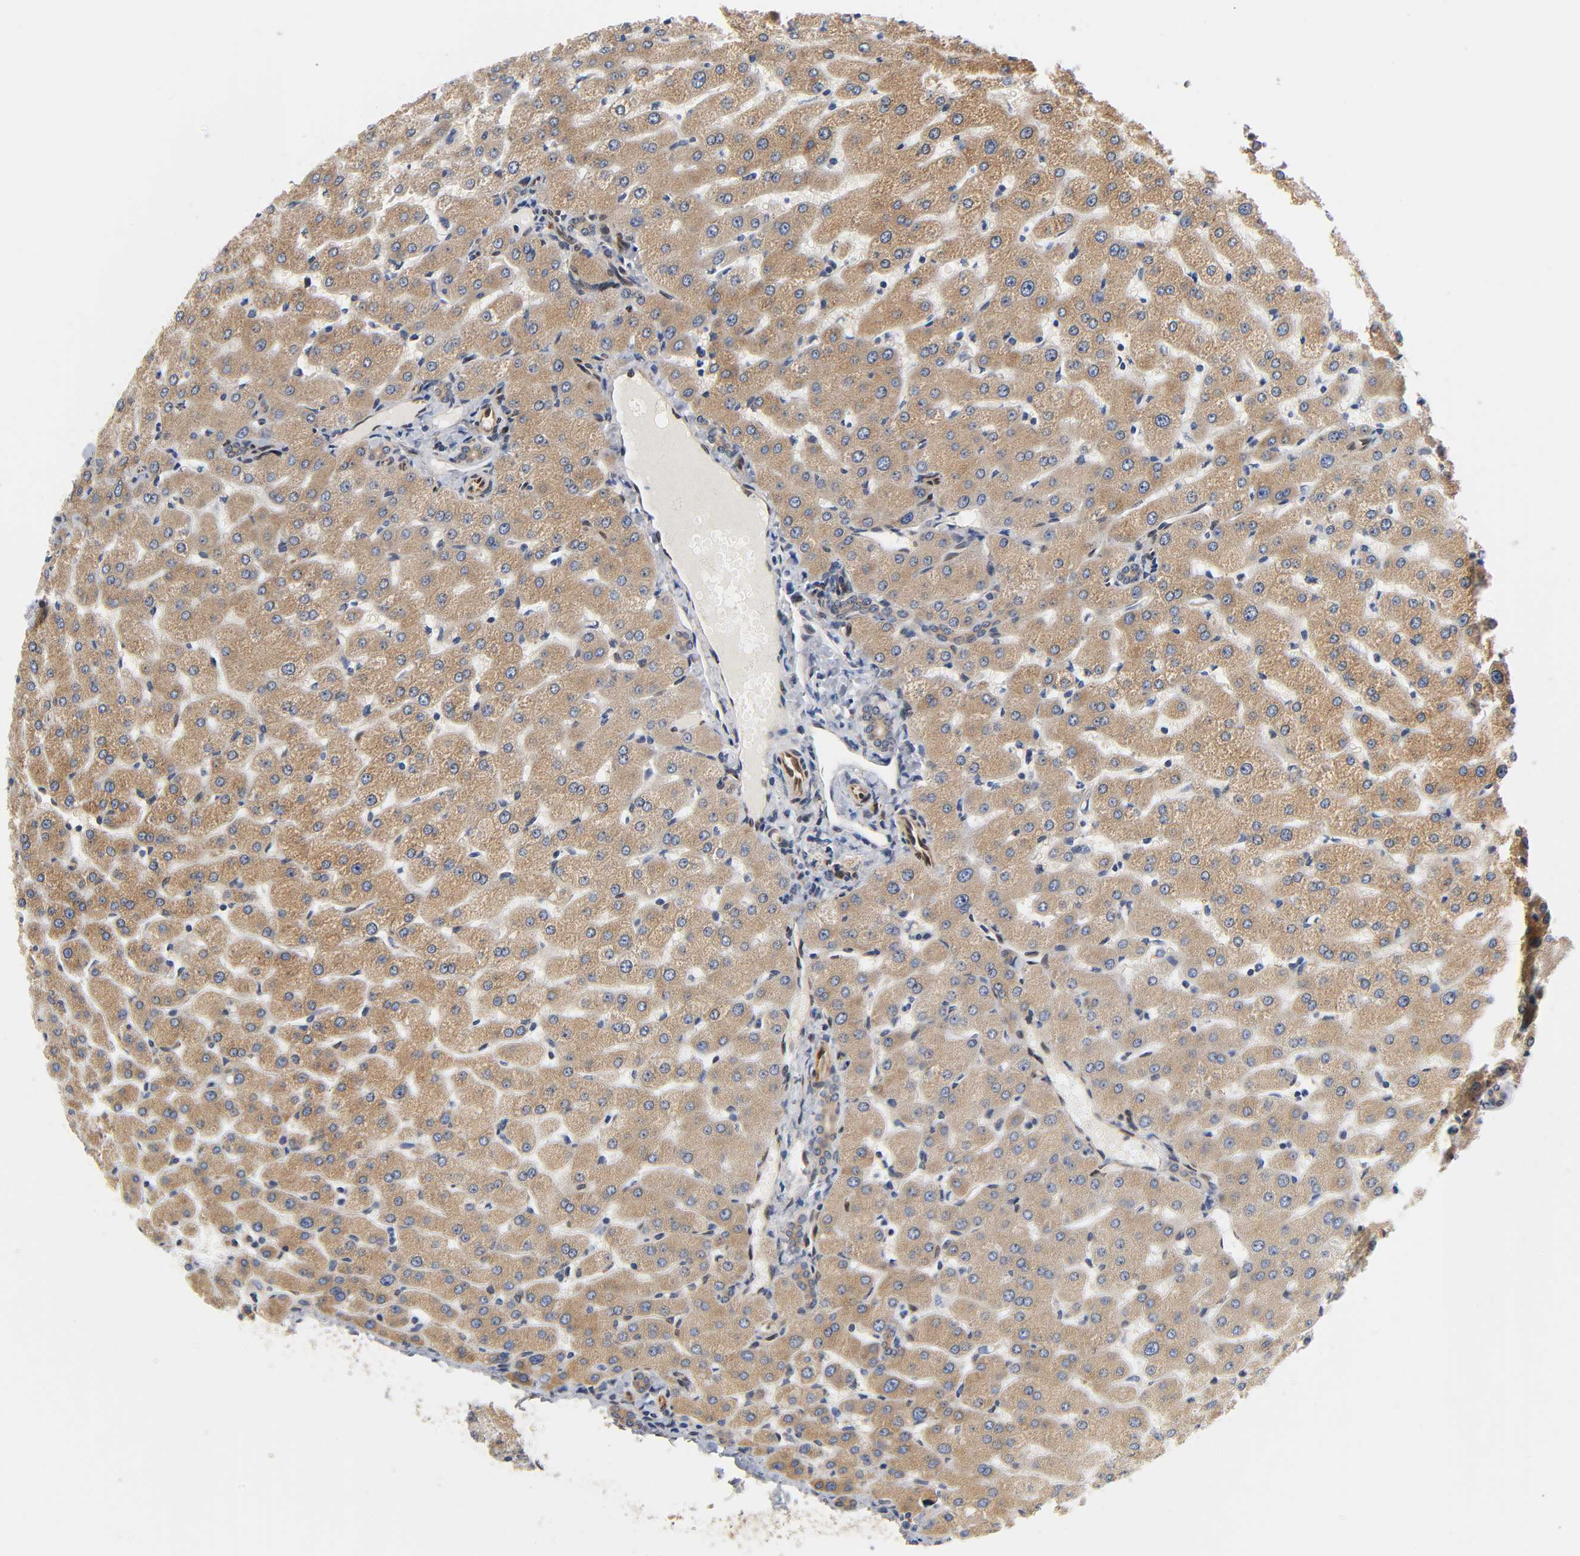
{"staining": {"intensity": "weak", "quantity": ">75%", "location": "cytoplasmic/membranous"}, "tissue": "liver", "cell_type": "Cholangiocytes", "image_type": "normal", "snomed": [{"axis": "morphology", "description": "Normal tissue, NOS"}, {"axis": "morphology", "description": "Fibrosis, NOS"}, {"axis": "topography", "description": "Liver"}], "caption": "Approximately >75% of cholangiocytes in normal human liver show weak cytoplasmic/membranous protein positivity as visualized by brown immunohistochemical staining.", "gene": "ASB6", "patient": {"sex": "female", "age": 29}}